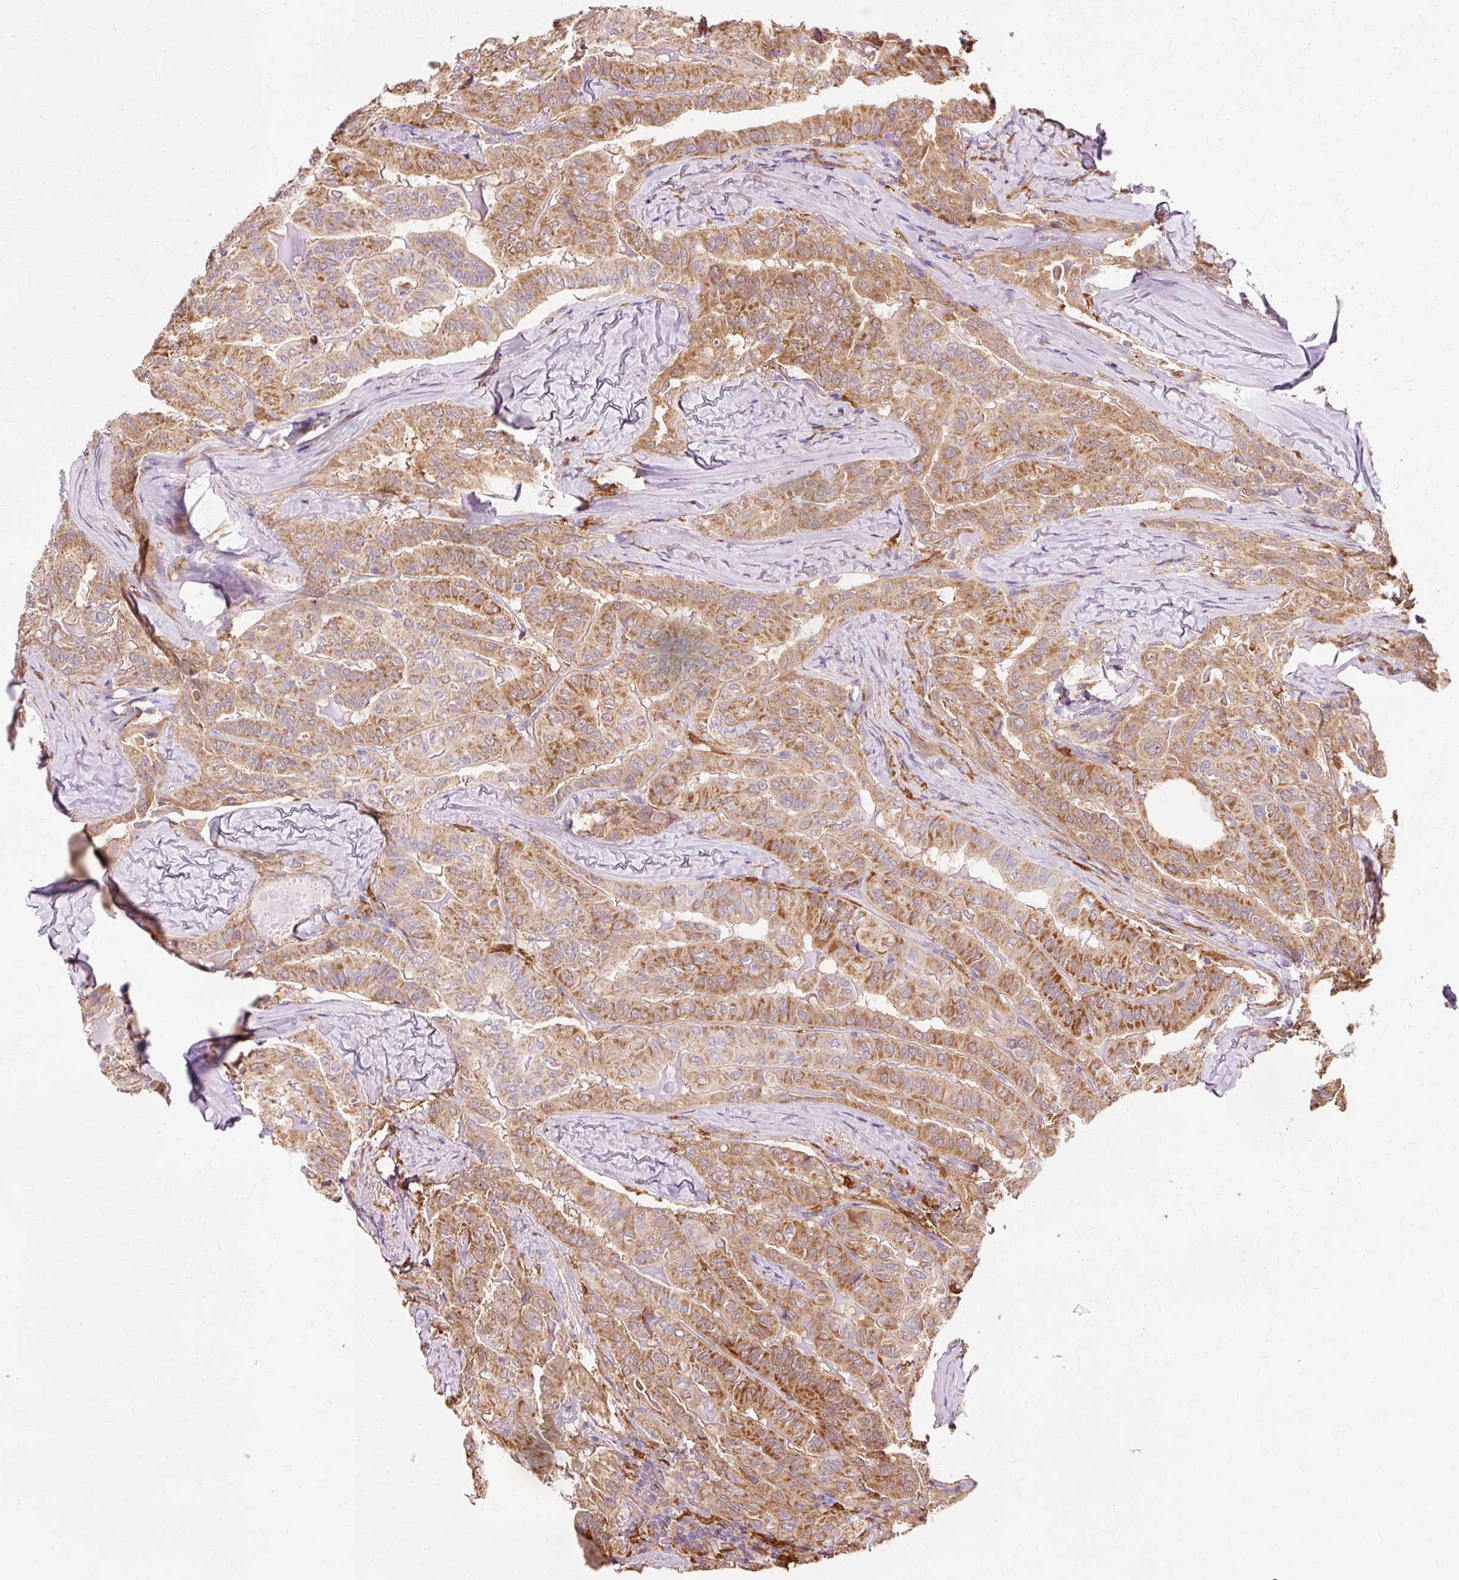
{"staining": {"intensity": "moderate", "quantity": ">75%", "location": "cytoplasmic/membranous"}, "tissue": "thyroid cancer", "cell_type": "Tumor cells", "image_type": "cancer", "snomed": [{"axis": "morphology", "description": "Papillary adenocarcinoma, NOS"}, {"axis": "topography", "description": "Thyroid gland"}], "caption": "Human papillary adenocarcinoma (thyroid) stained with a protein marker demonstrates moderate staining in tumor cells.", "gene": "GPX1", "patient": {"sex": "female", "age": 68}}